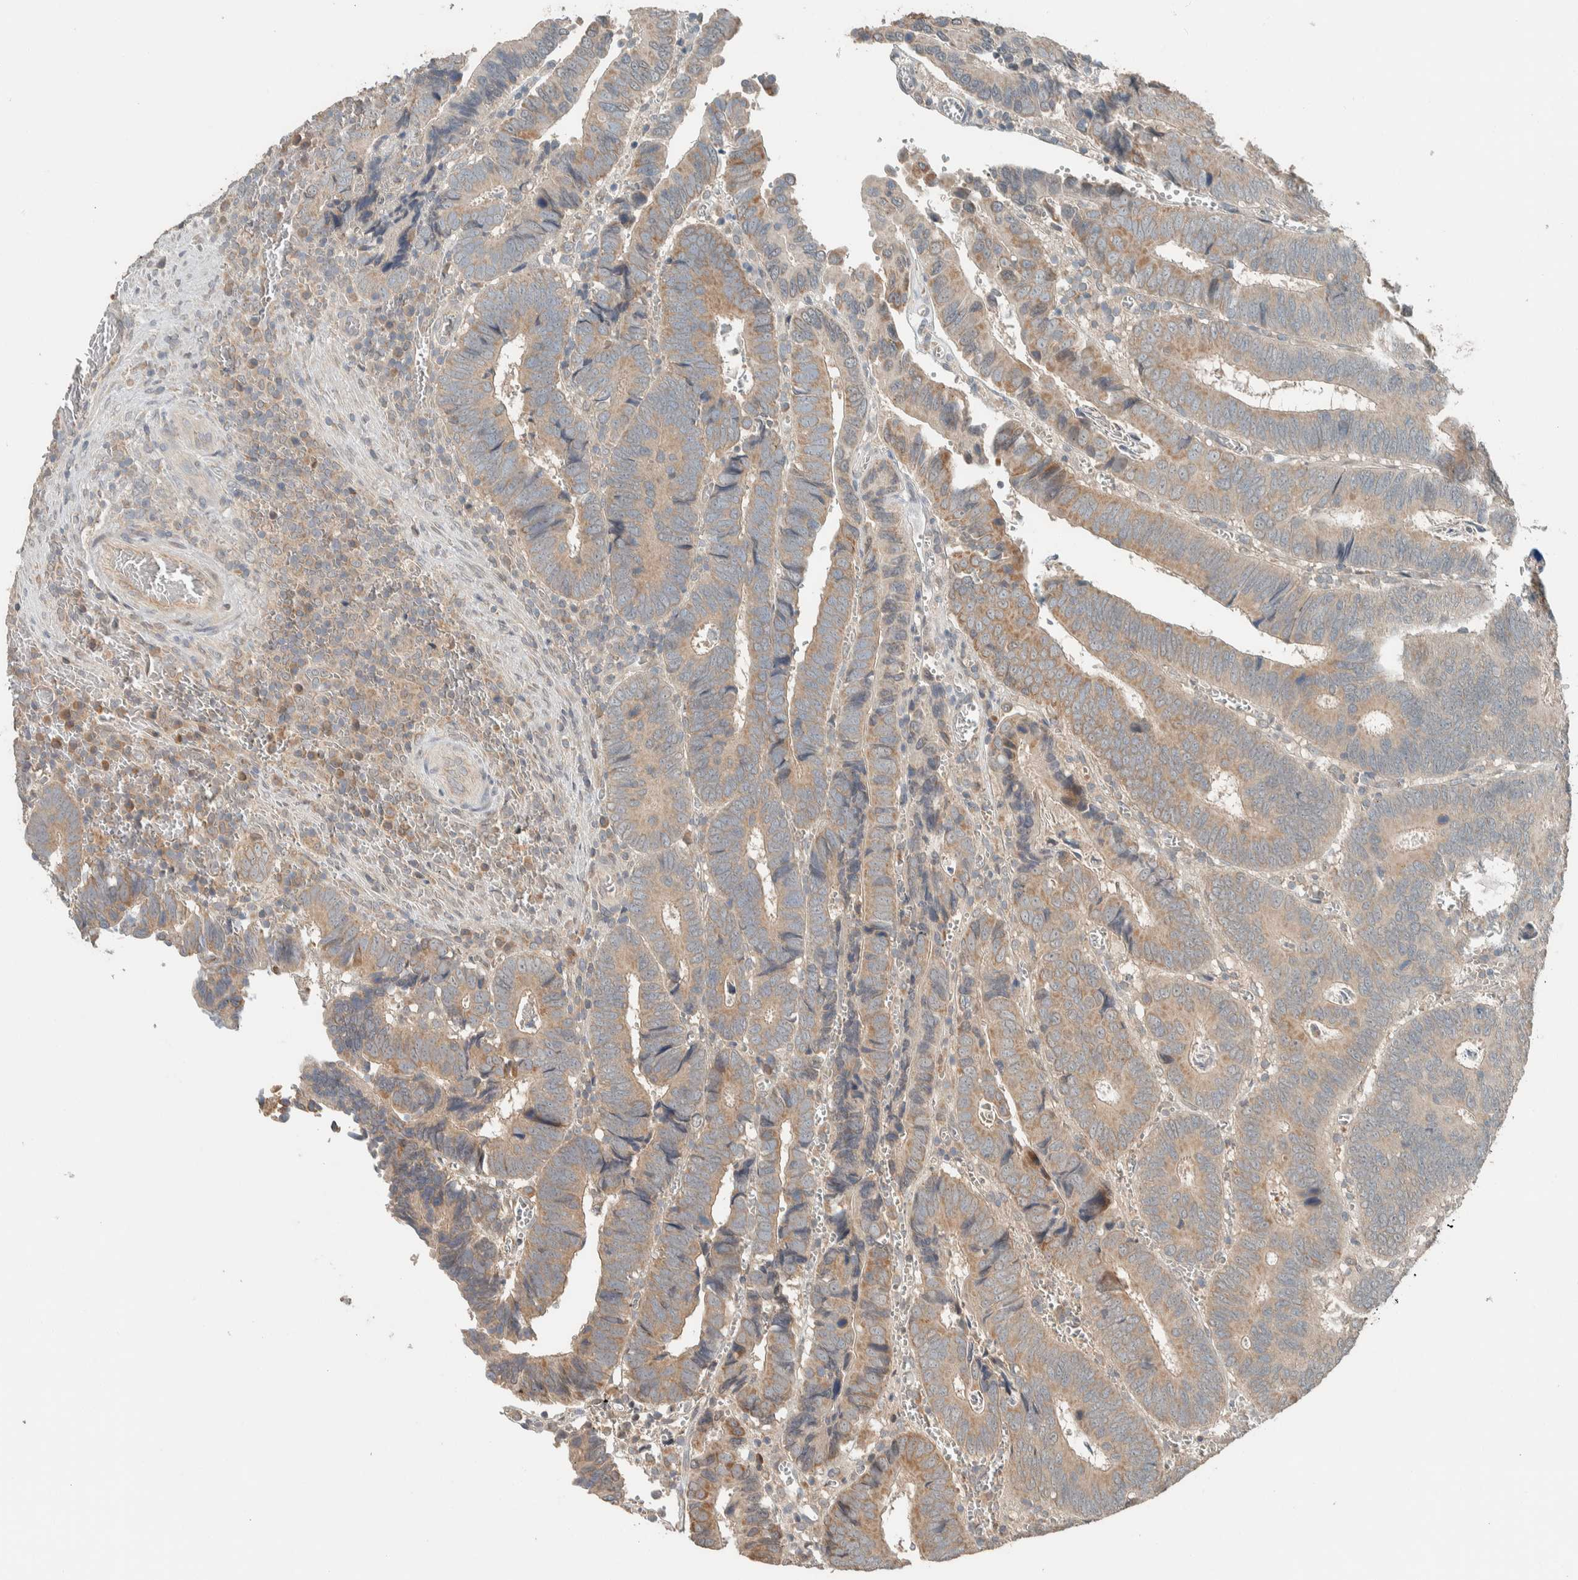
{"staining": {"intensity": "moderate", "quantity": ">75%", "location": "cytoplasmic/membranous"}, "tissue": "colorectal cancer", "cell_type": "Tumor cells", "image_type": "cancer", "snomed": [{"axis": "morphology", "description": "Inflammation, NOS"}, {"axis": "morphology", "description": "Adenocarcinoma, NOS"}, {"axis": "topography", "description": "Colon"}], "caption": "Protein analysis of colorectal cancer tissue exhibits moderate cytoplasmic/membranous positivity in approximately >75% of tumor cells. The protein is shown in brown color, while the nuclei are stained blue.", "gene": "NBR1", "patient": {"sex": "male", "age": 72}}